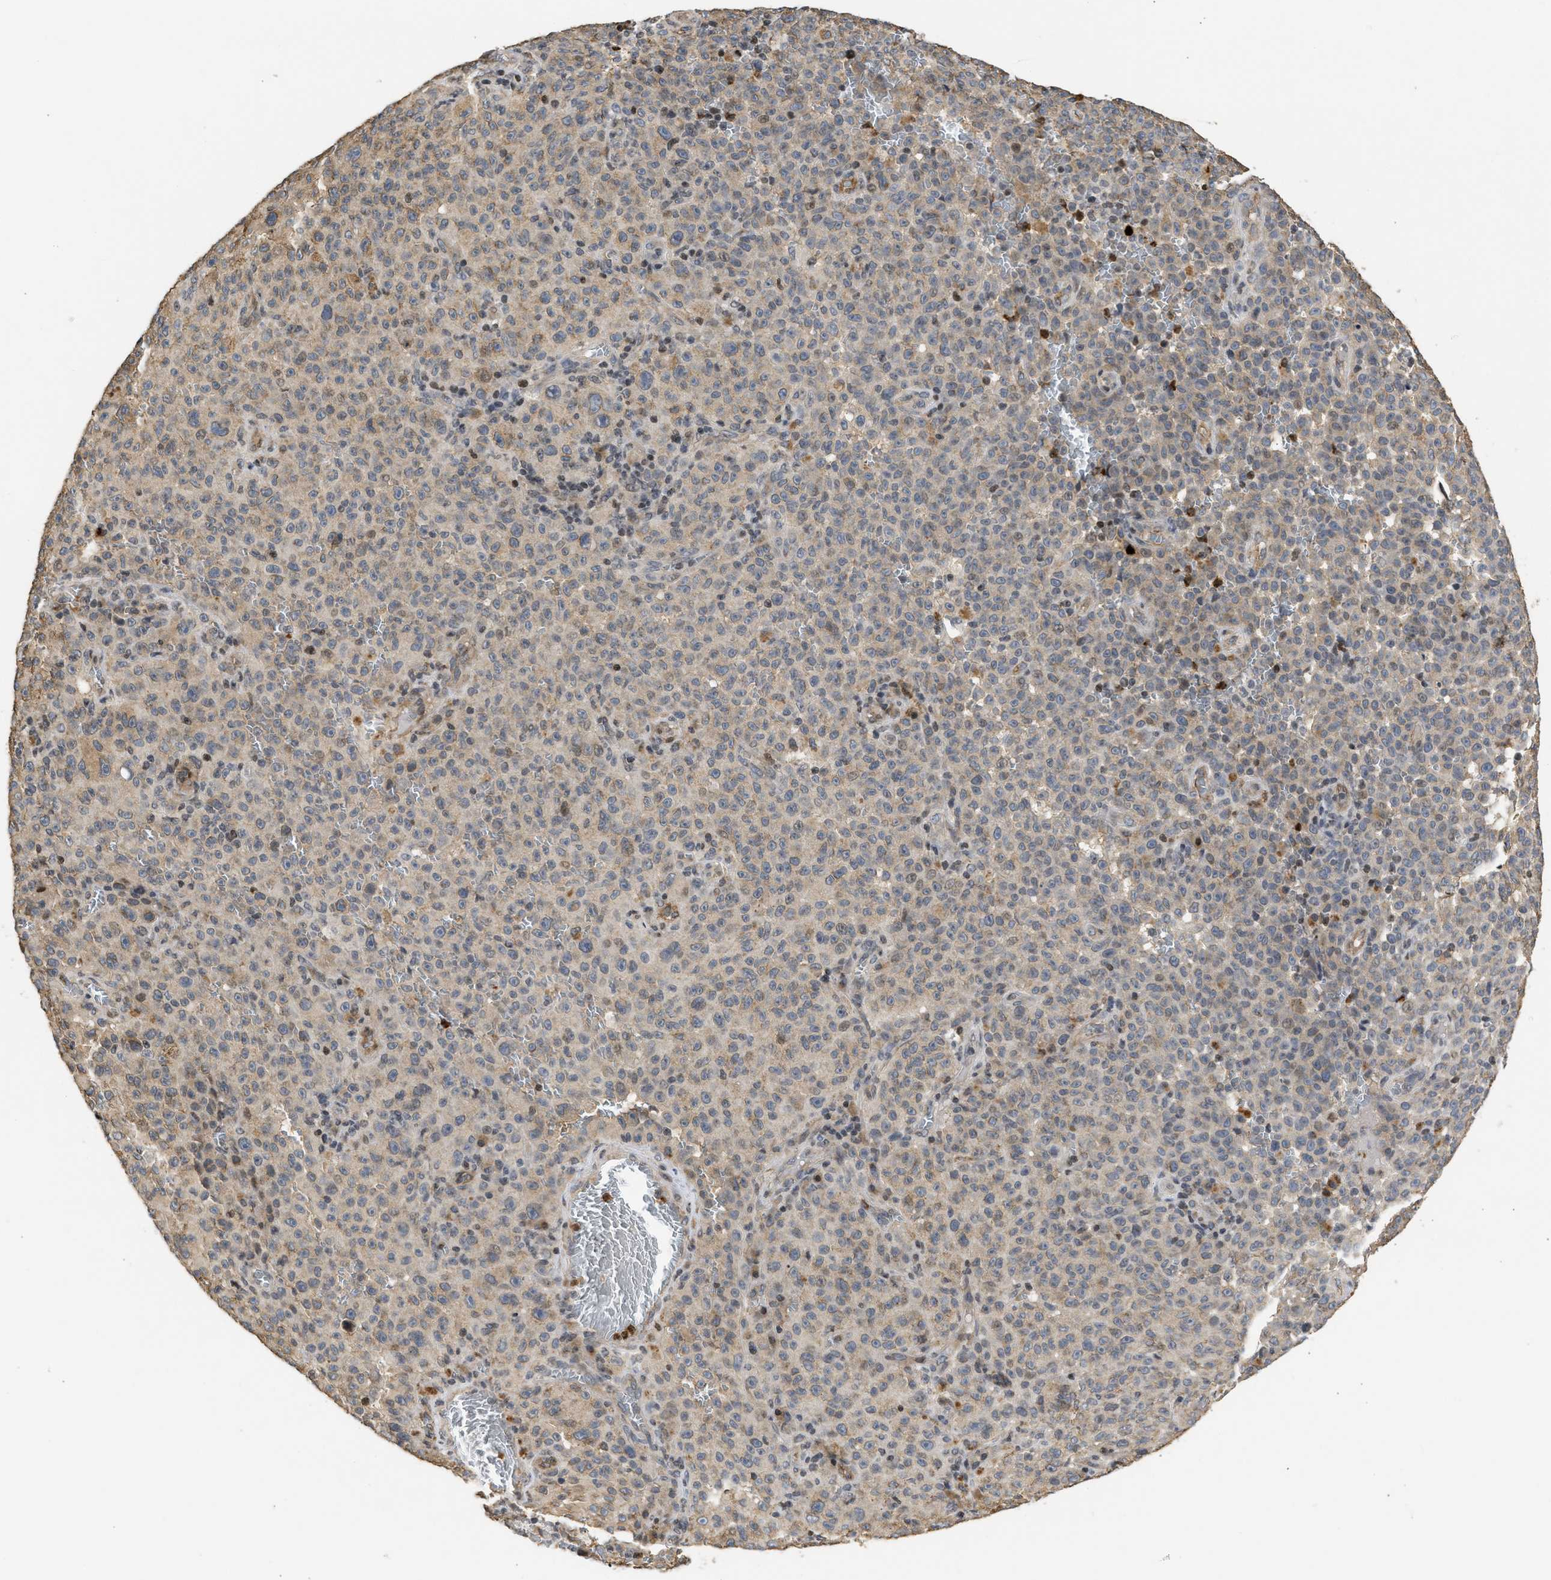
{"staining": {"intensity": "weak", "quantity": ">75%", "location": "cytoplasmic/membranous"}, "tissue": "melanoma", "cell_type": "Tumor cells", "image_type": "cancer", "snomed": [{"axis": "morphology", "description": "Malignant melanoma, NOS"}, {"axis": "topography", "description": "Skin"}], "caption": "Human malignant melanoma stained with a brown dye displays weak cytoplasmic/membranous positive expression in about >75% of tumor cells.", "gene": "ENSG00000142539", "patient": {"sex": "female", "age": 82}}